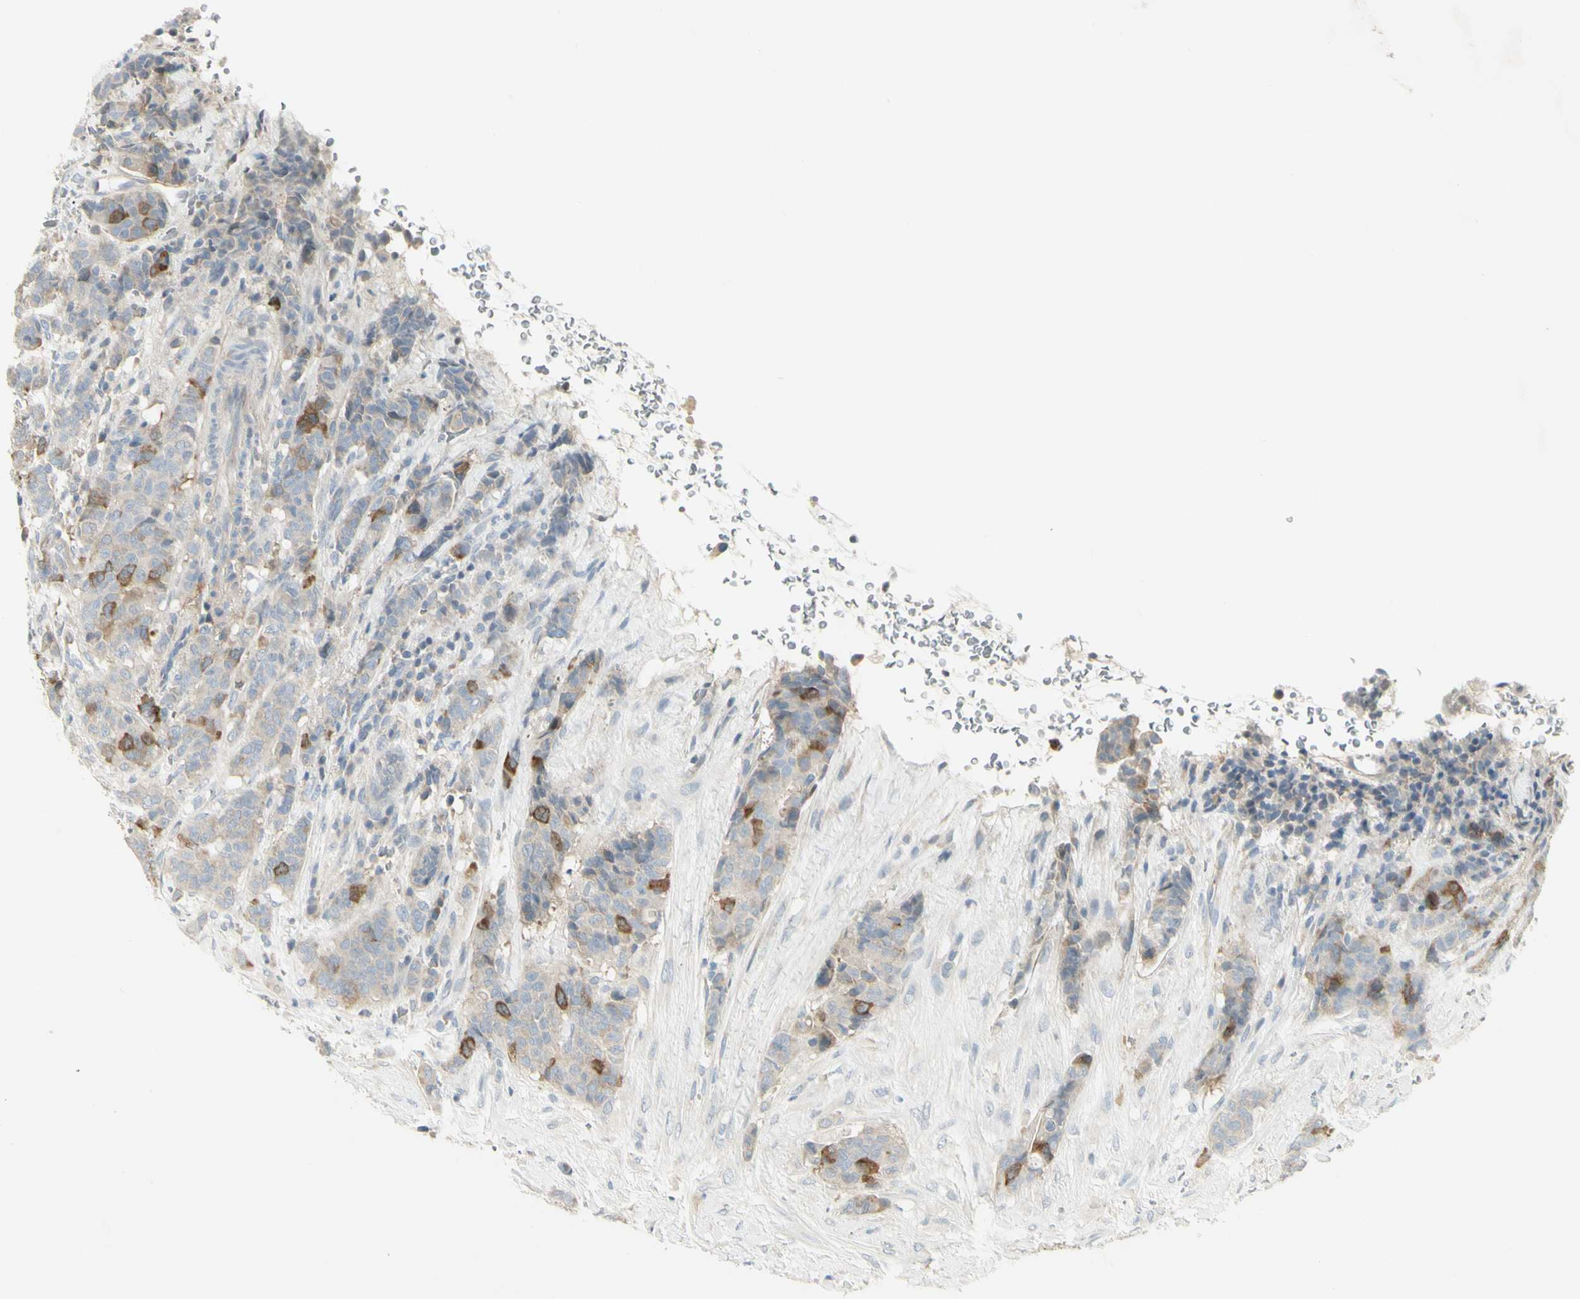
{"staining": {"intensity": "strong", "quantity": "<25%", "location": "cytoplasmic/membranous"}, "tissue": "breast cancer", "cell_type": "Tumor cells", "image_type": "cancer", "snomed": [{"axis": "morphology", "description": "Duct carcinoma"}, {"axis": "topography", "description": "Breast"}], "caption": "Breast cancer (invasive ductal carcinoma) stained with DAB immunohistochemistry displays medium levels of strong cytoplasmic/membranous positivity in approximately <25% of tumor cells. The staining was performed using DAB, with brown indicating positive protein expression. Nuclei are stained blue with hematoxylin.", "gene": "CCNB2", "patient": {"sex": "female", "age": 40}}